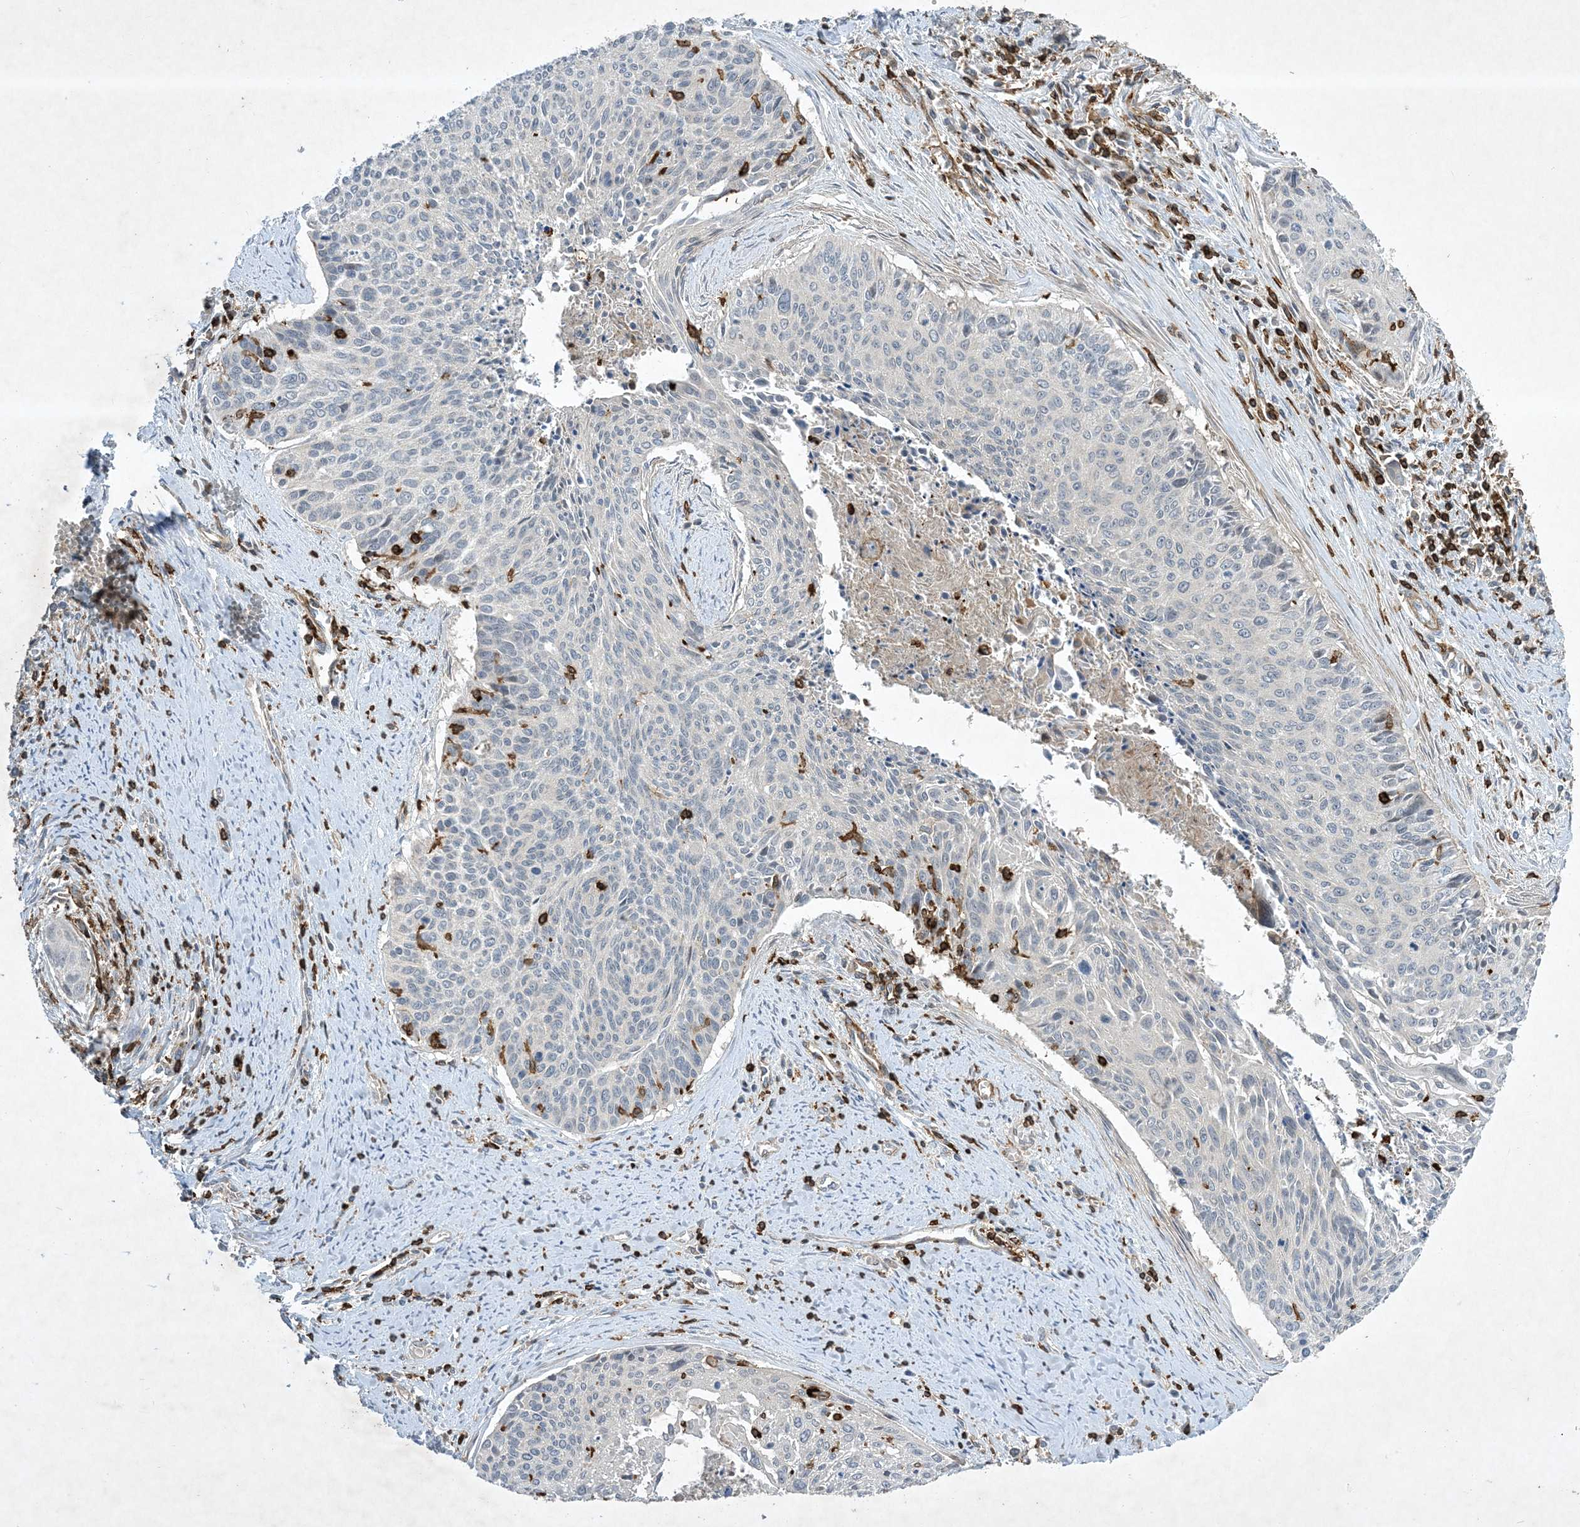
{"staining": {"intensity": "negative", "quantity": "none", "location": "none"}, "tissue": "cervical cancer", "cell_type": "Tumor cells", "image_type": "cancer", "snomed": [{"axis": "morphology", "description": "Squamous cell carcinoma, NOS"}, {"axis": "topography", "description": "Cervix"}], "caption": "This is an immunohistochemistry micrograph of human squamous cell carcinoma (cervical). There is no positivity in tumor cells.", "gene": "AK9", "patient": {"sex": "female", "age": 55}}